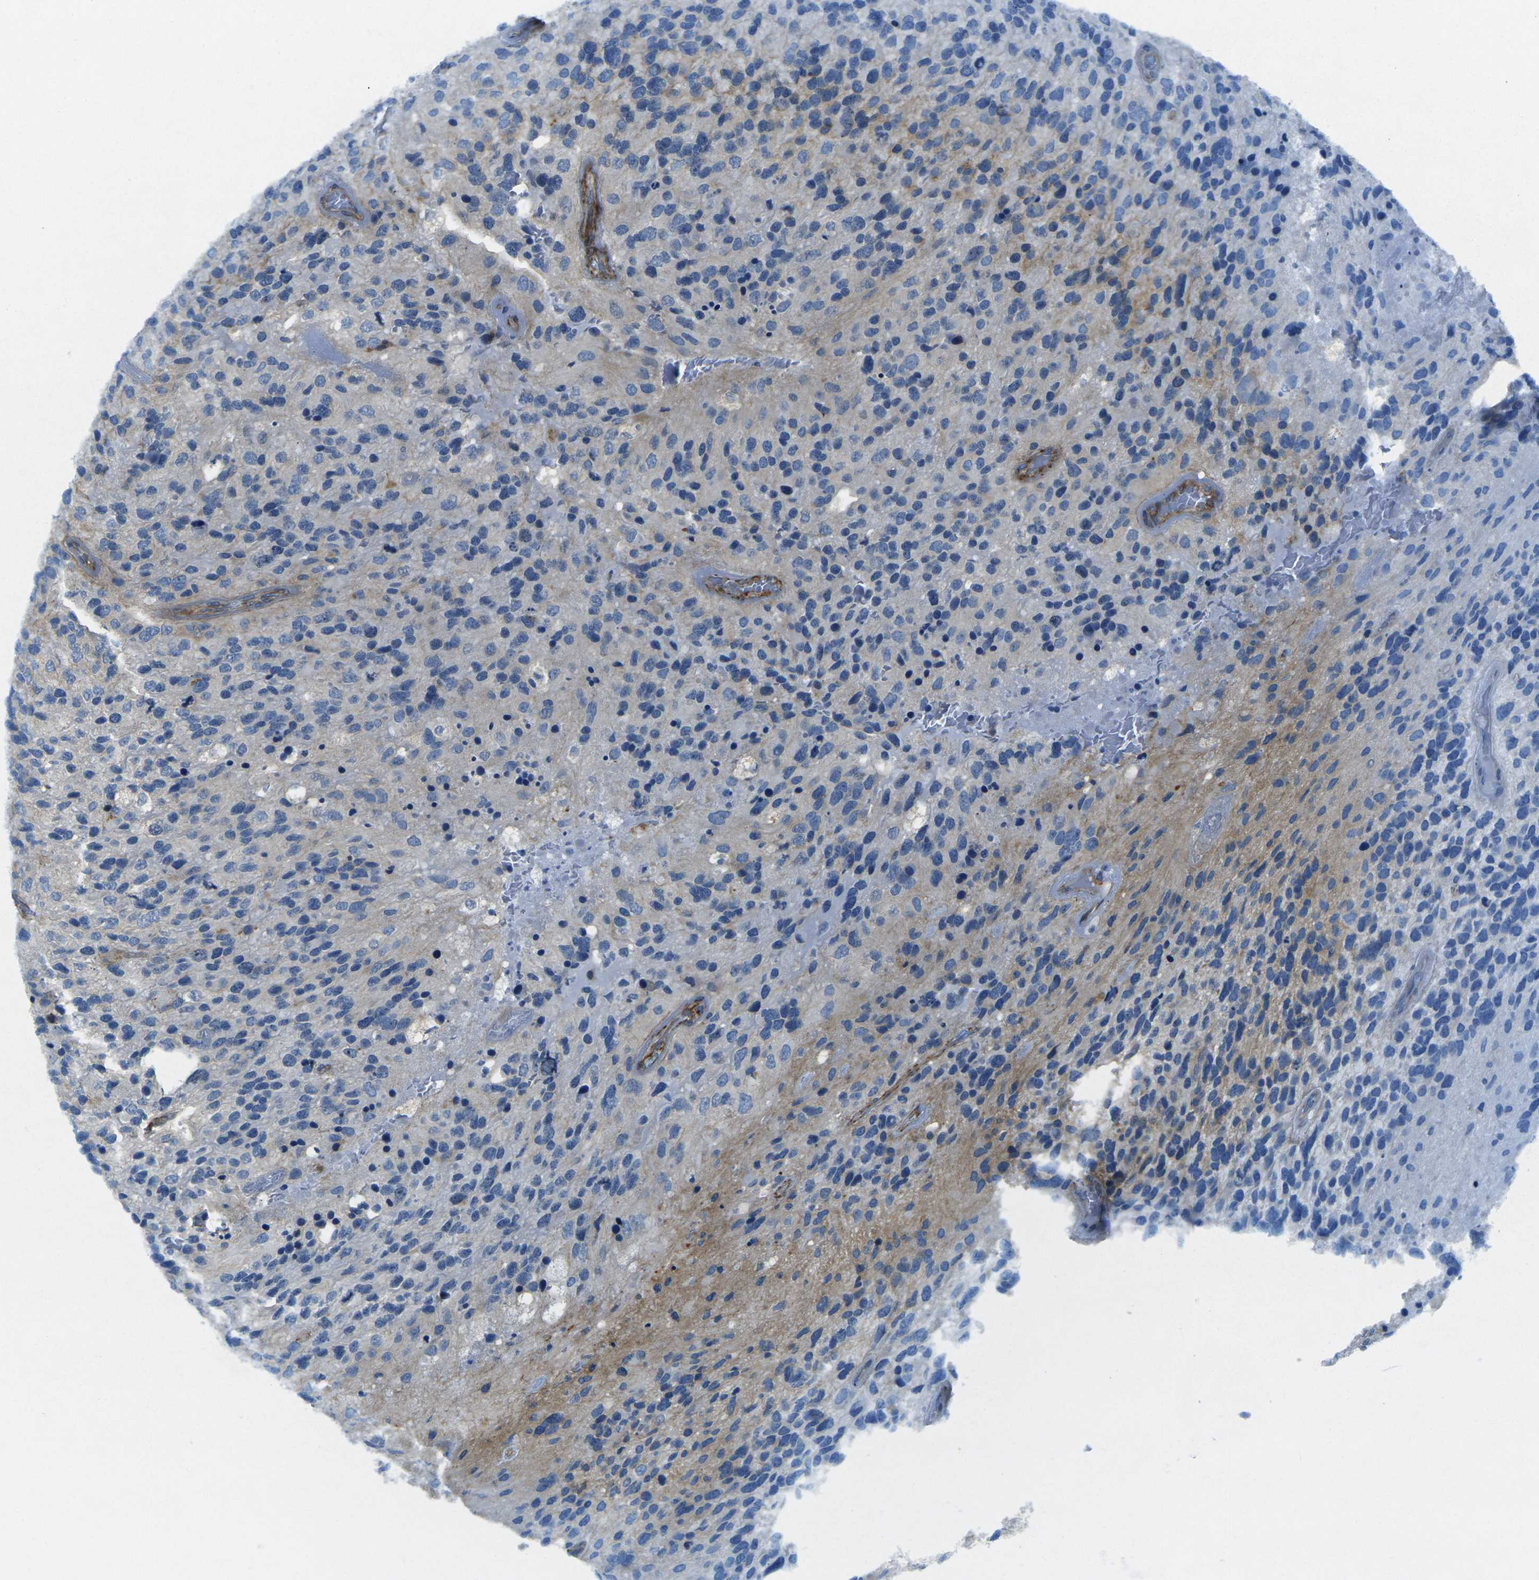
{"staining": {"intensity": "negative", "quantity": "none", "location": "none"}, "tissue": "glioma", "cell_type": "Tumor cells", "image_type": "cancer", "snomed": [{"axis": "morphology", "description": "Glioma, malignant, High grade"}, {"axis": "topography", "description": "Brain"}], "caption": "Glioma was stained to show a protein in brown. There is no significant expression in tumor cells.", "gene": "EPHA7", "patient": {"sex": "female", "age": 58}}